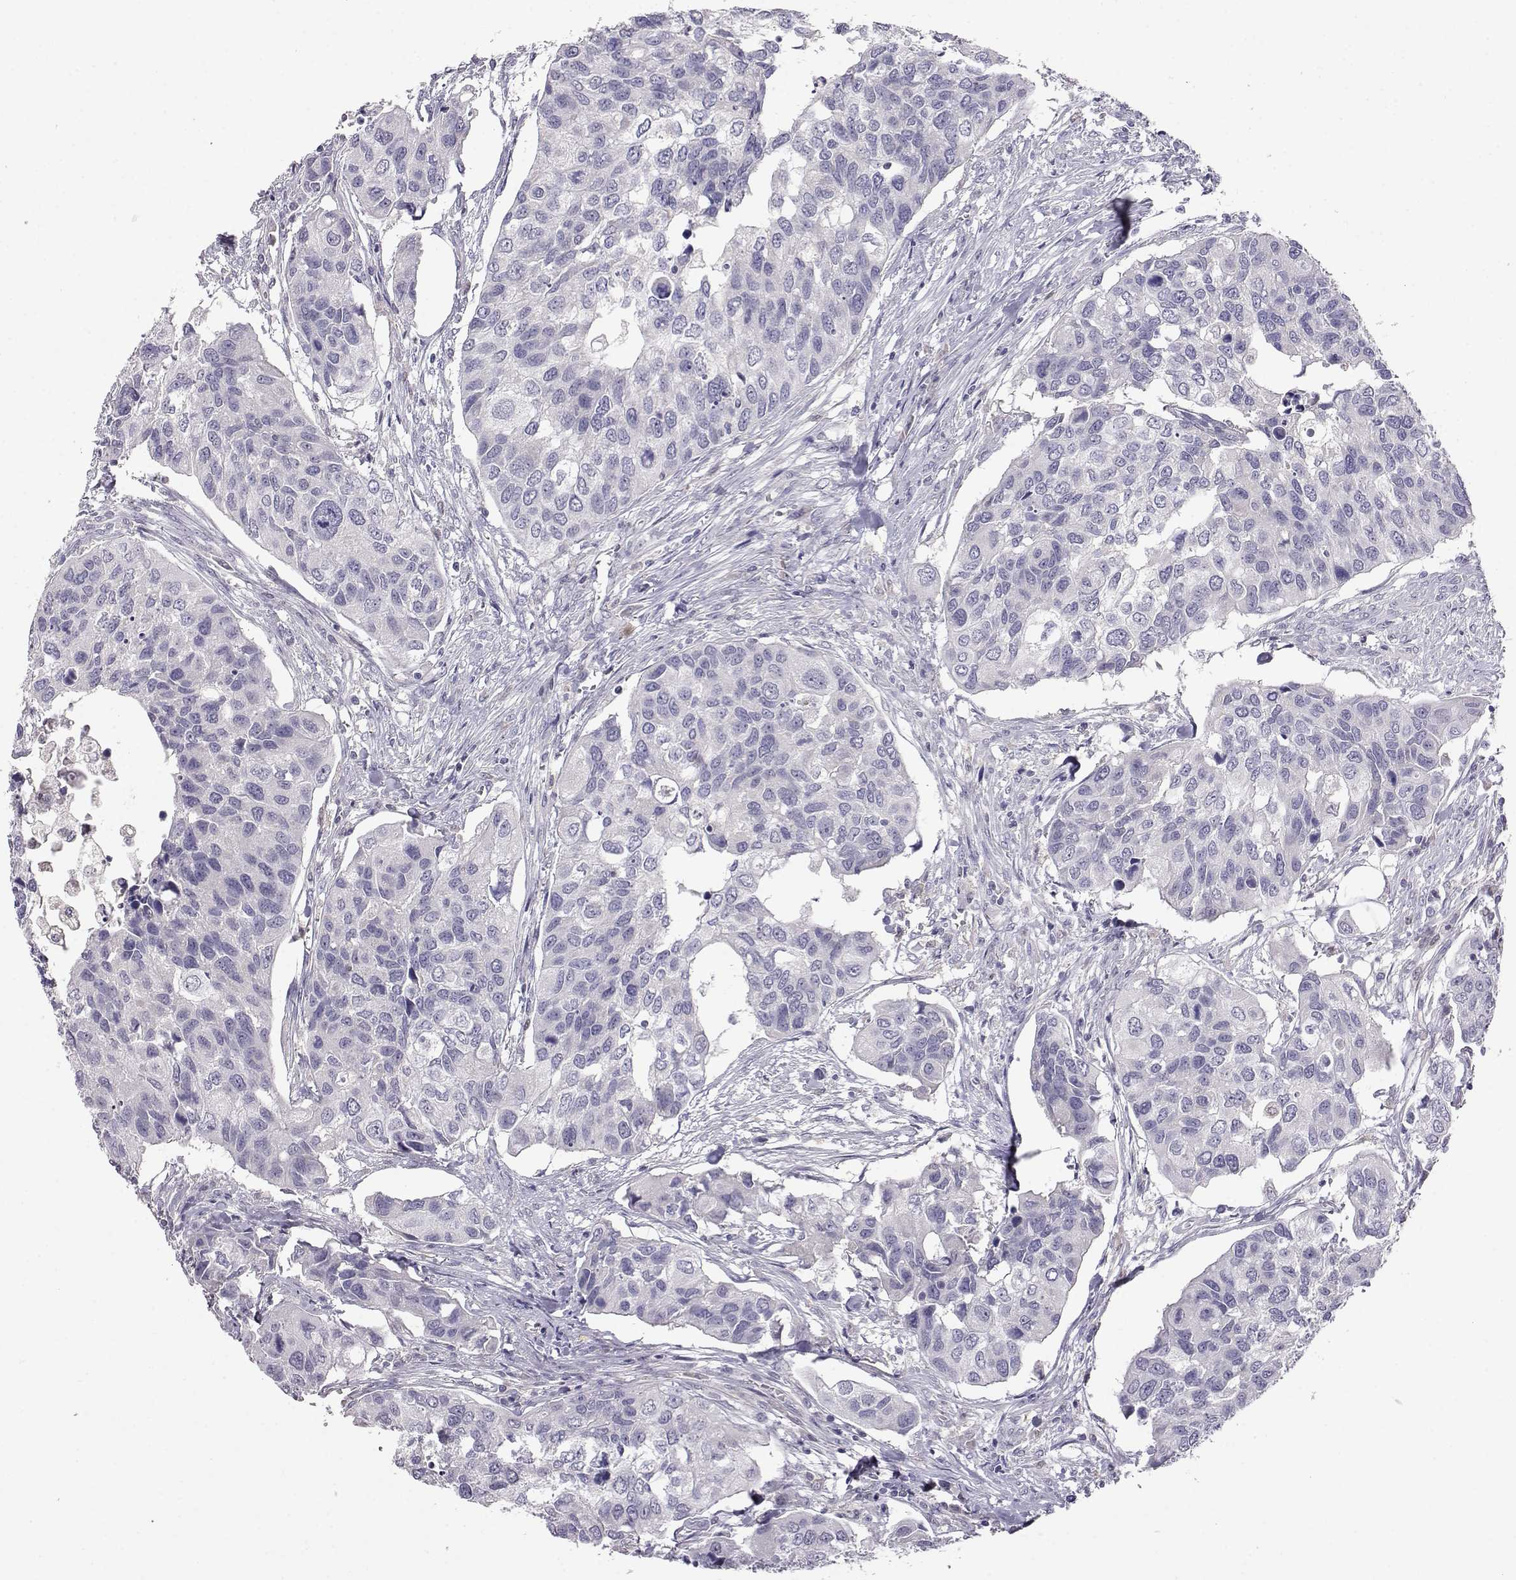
{"staining": {"intensity": "negative", "quantity": "none", "location": "none"}, "tissue": "urothelial cancer", "cell_type": "Tumor cells", "image_type": "cancer", "snomed": [{"axis": "morphology", "description": "Urothelial carcinoma, High grade"}, {"axis": "topography", "description": "Urinary bladder"}], "caption": "IHC of high-grade urothelial carcinoma exhibits no expression in tumor cells.", "gene": "AKR1B1", "patient": {"sex": "male", "age": 60}}